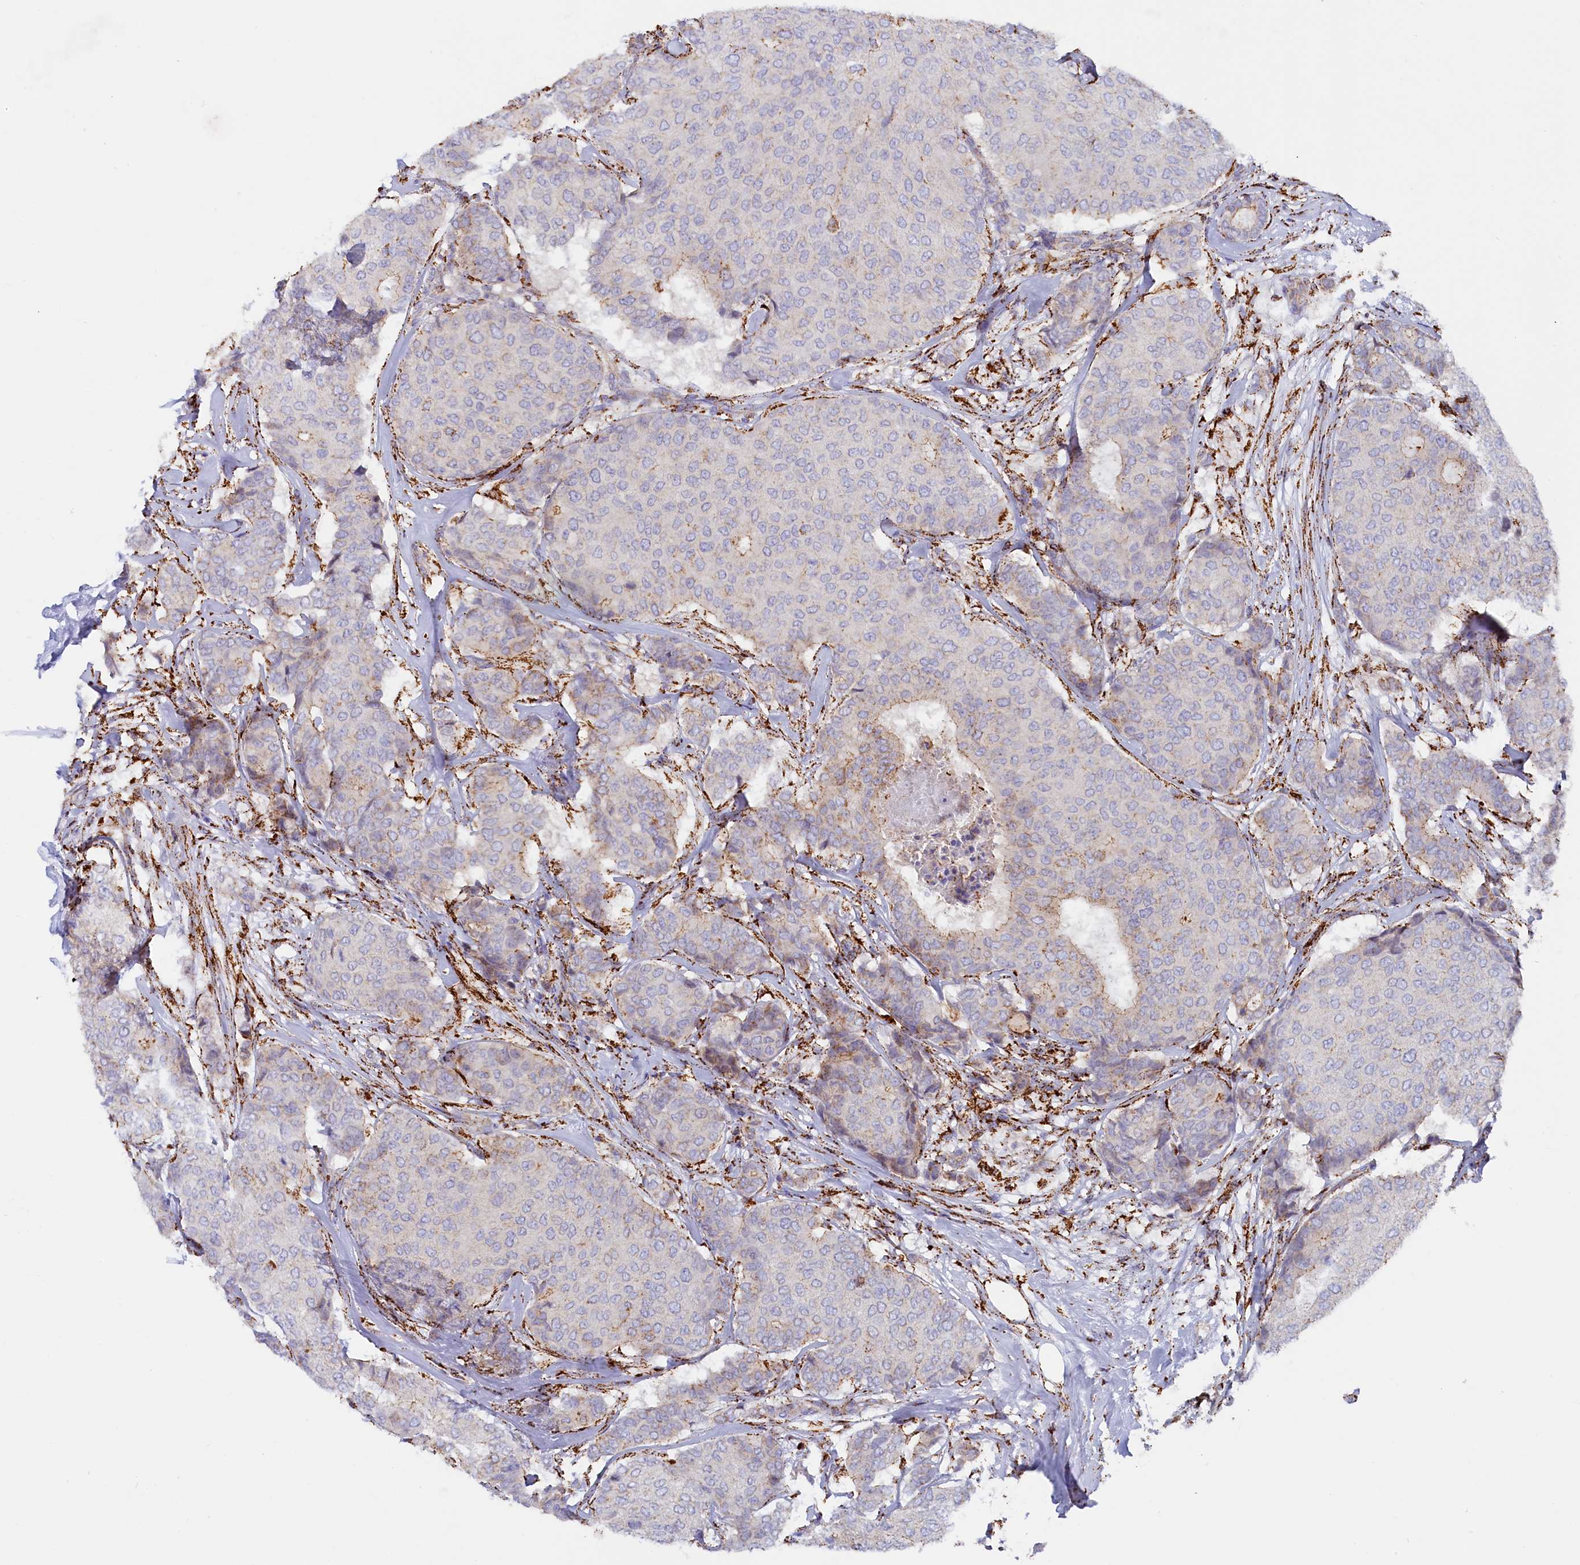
{"staining": {"intensity": "weak", "quantity": "<25%", "location": "cytoplasmic/membranous"}, "tissue": "breast cancer", "cell_type": "Tumor cells", "image_type": "cancer", "snomed": [{"axis": "morphology", "description": "Duct carcinoma"}, {"axis": "topography", "description": "Breast"}], "caption": "Immunohistochemistry of human breast cancer exhibits no expression in tumor cells. (DAB immunohistochemistry (IHC) visualized using brightfield microscopy, high magnification).", "gene": "AKTIP", "patient": {"sex": "female", "age": 75}}